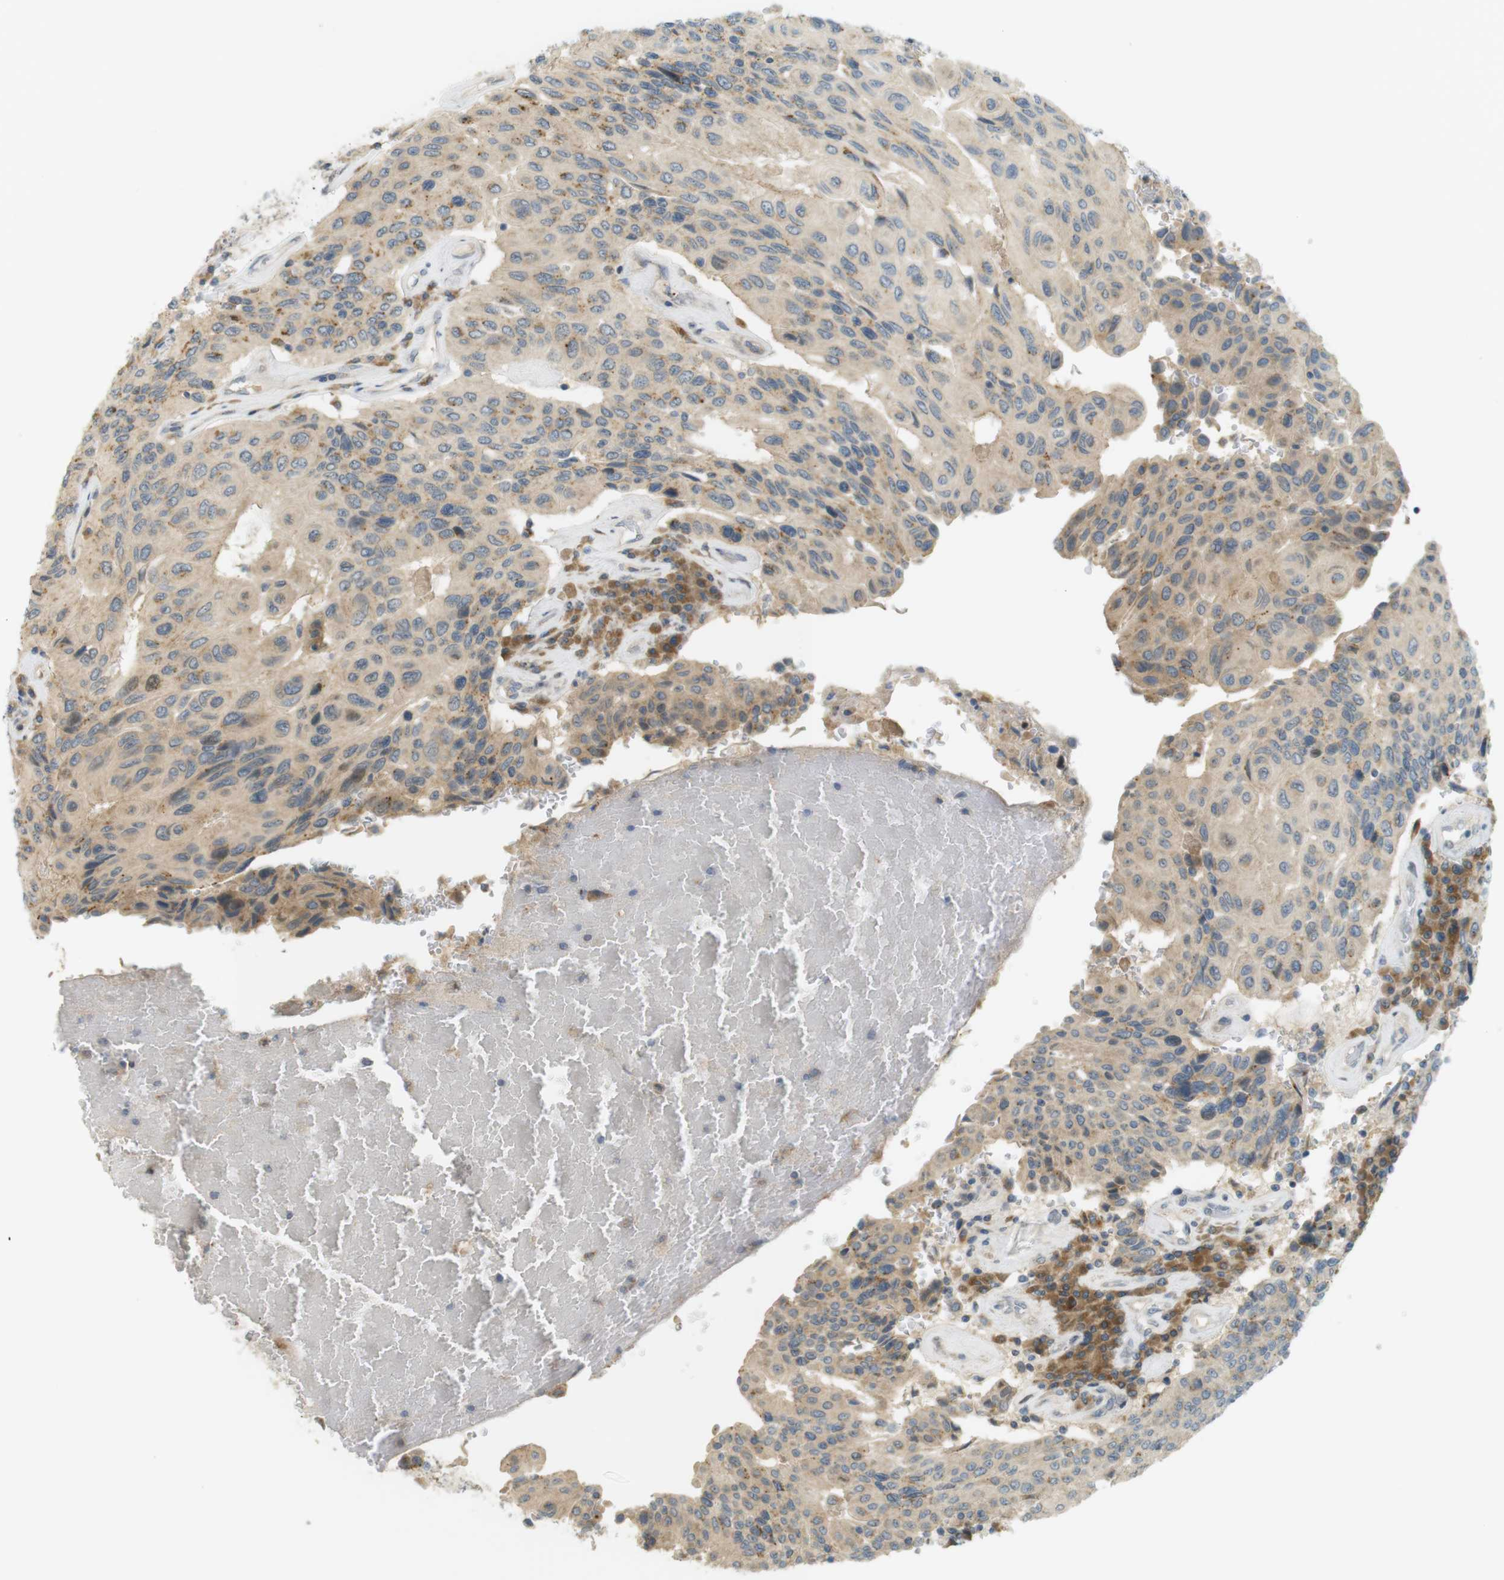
{"staining": {"intensity": "weak", "quantity": "<25%", "location": "cytoplasmic/membranous"}, "tissue": "urothelial cancer", "cell_type": "Tumor cells", "image_type": "cancer", "snomed": [{"axis": "morphology", "description": "Urothelial carcinoma, High grade"}, {"axis": "topography", "description": "Urinary bladder"}], "caption": "Image shows no significant protein positivity in tumor cells of urothelial carcinoma (high-grade). (Immunohistochemistry (ihc), brightfield microscopy, high magnification).", "gene": "CLRN3", "patient": {"sex": "male", "age": 66}}